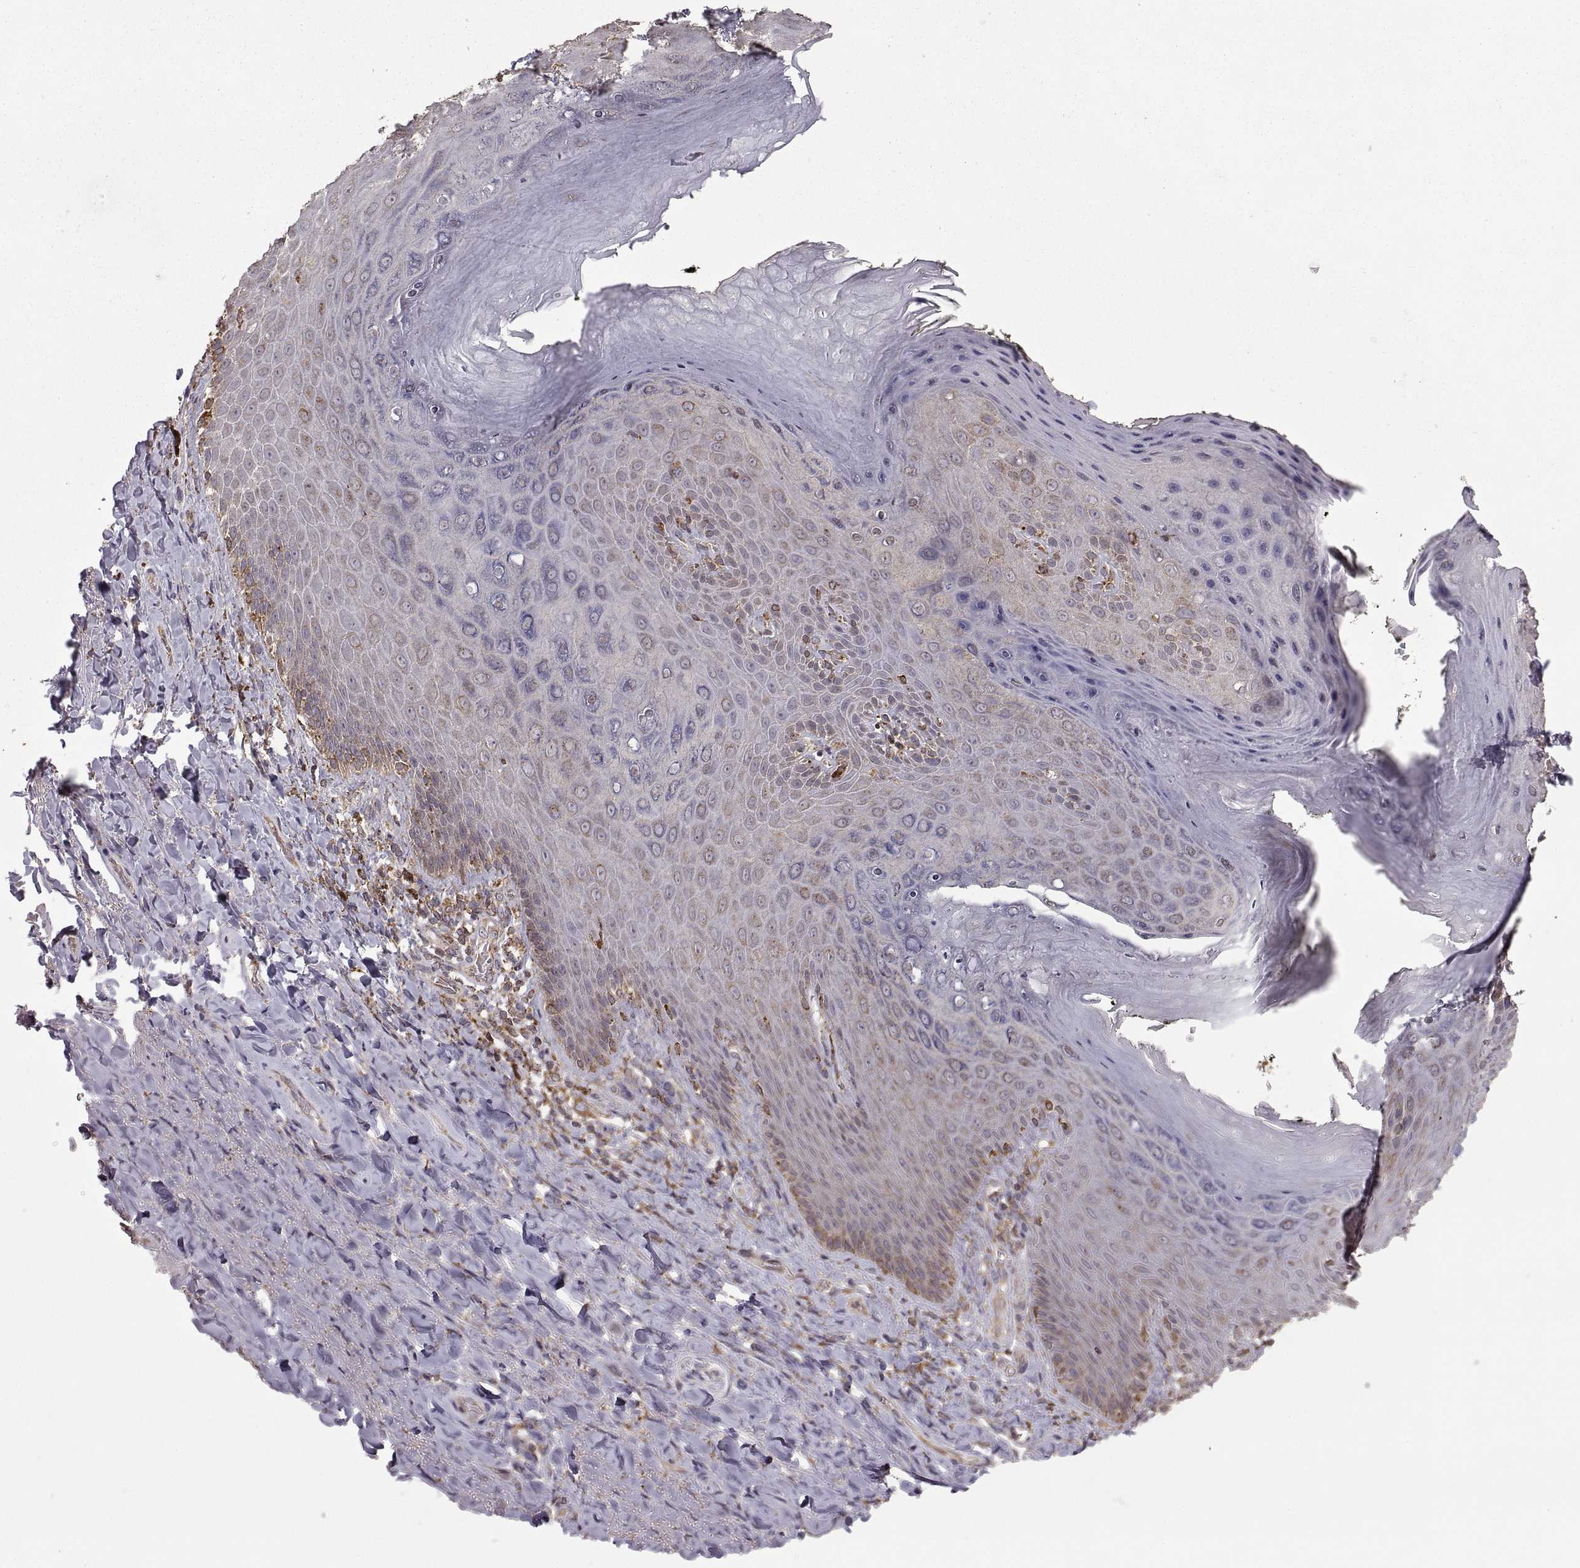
{"staining": {"intensity": "negative", "quantity": "none", "location": "none"}, "tissue": "adipose tissue", "cell_type": "Adipocytes", "image_type": "normal", "snomed": [{"axis": "morphology", "description": "Normal tissue, NOS"}, {"axis": "topography", "description": "Anal"}, {"axis": "topography", "description": "Peripheral nerve tissue"}], "caption": "DAB (3,3'-diaminobenzidine) immunohistochemical staining of normal adipose tissue displays no significant staining in adipocytes.", "gene": "PDIA3", "patient": {"sex": "male", "age": 53}}